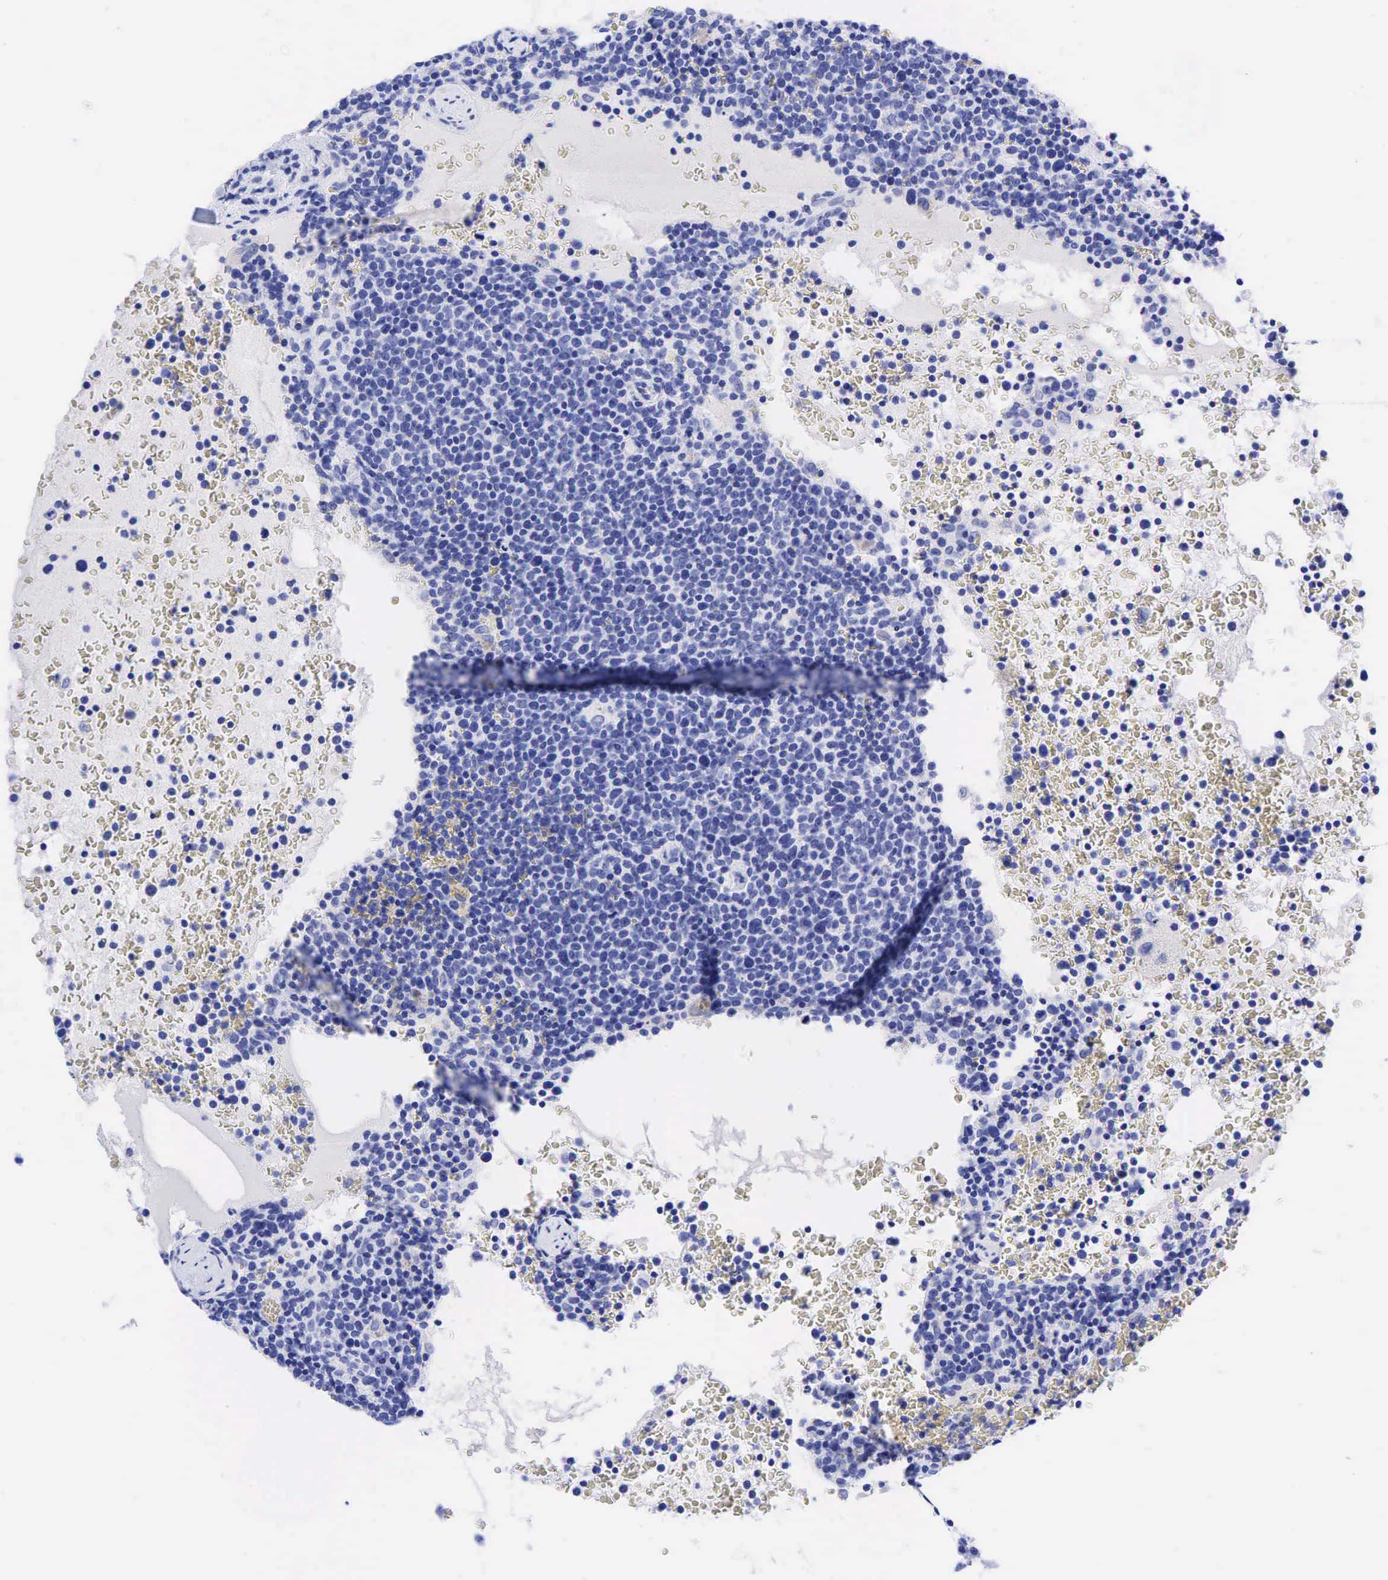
{"staining": {"intensity": "negative", "quantity": "none", "location": "none"}, "tissue": "lymphoma", "cell_type": "Tumor cells", "image_type": "cancer", "snomed": [{"axis": "morphology", "description": "Malignant lymphoma, non-Hodgkin's type, High grade"}, {"axis": "topography", "description": "Lymph node"}], "caption": "Immunohistochemical staining of human high-grade malignant lymphoma, non-Hodgkin's type exhibits no significant positivity in tumor cells.", "gene": "CHGA", "patient": {"sex": "female", "age": 76}}